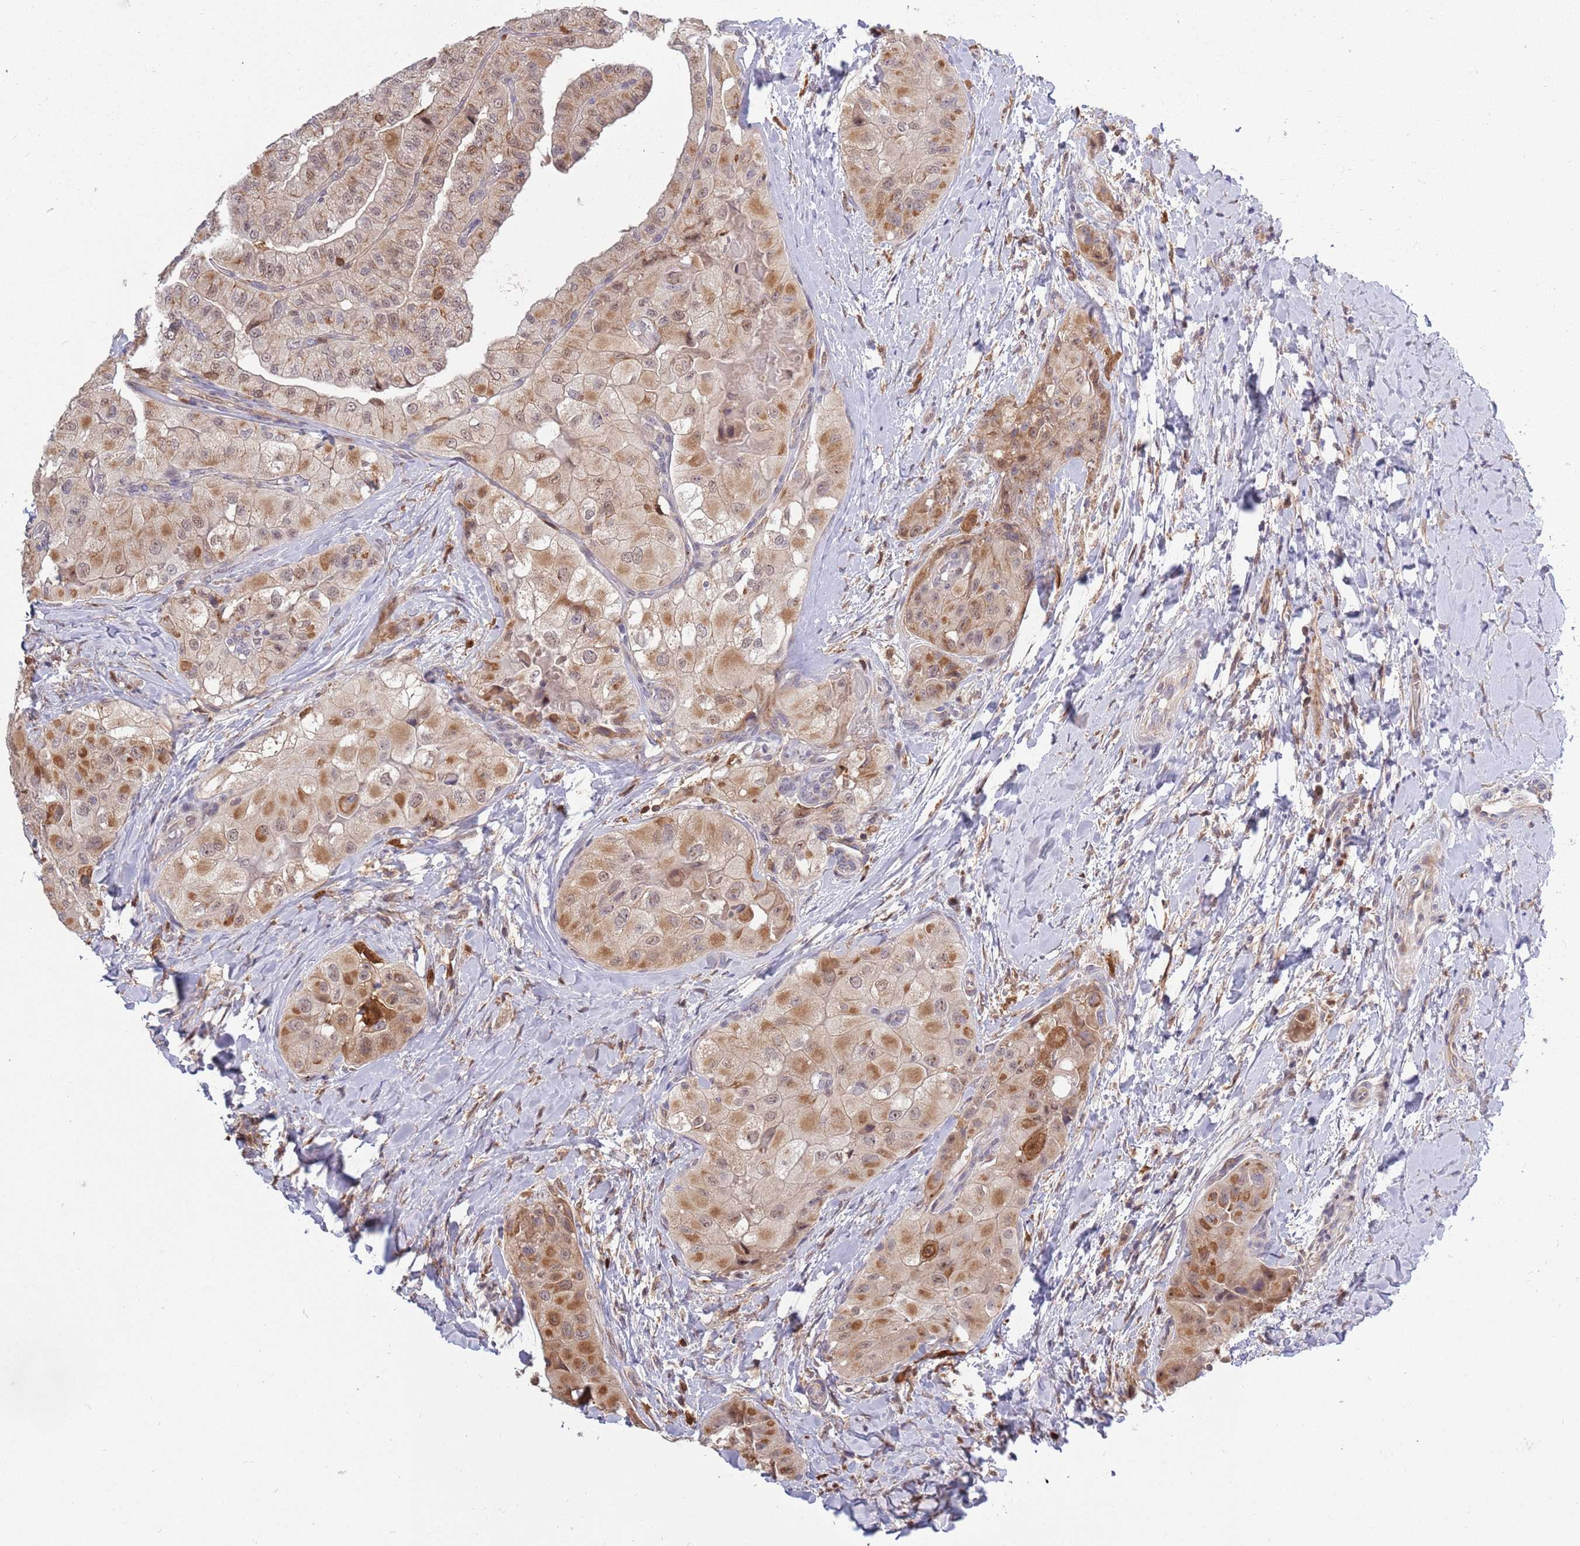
{"staining": {"intensity": "moderate", "quantity": ">75%", "location": "cytoplasmic/membranous,nuclear"}, "tissue": "thyroid cancer", "cell_type": "Tumor cells", "image_type": "cancer", "snomed": [{"axis": "morphology", "description": "Normal tissue, NOS"}, {"axis": "morphology", "description": "Papillary adenocarcinoma, NOS"}, {"axis": "topography", "description": "Thyroid gland"}], "caption": "DAB immunohistochemical staining of human thyroid cancer (papillary adenocarcinoma) shows moderate cytoplasmic/membranous and nuclear protein staining in about >75% of tumor cells.", "gene": "CCNJL", "patient": {"sex": "female", "age": 59}}